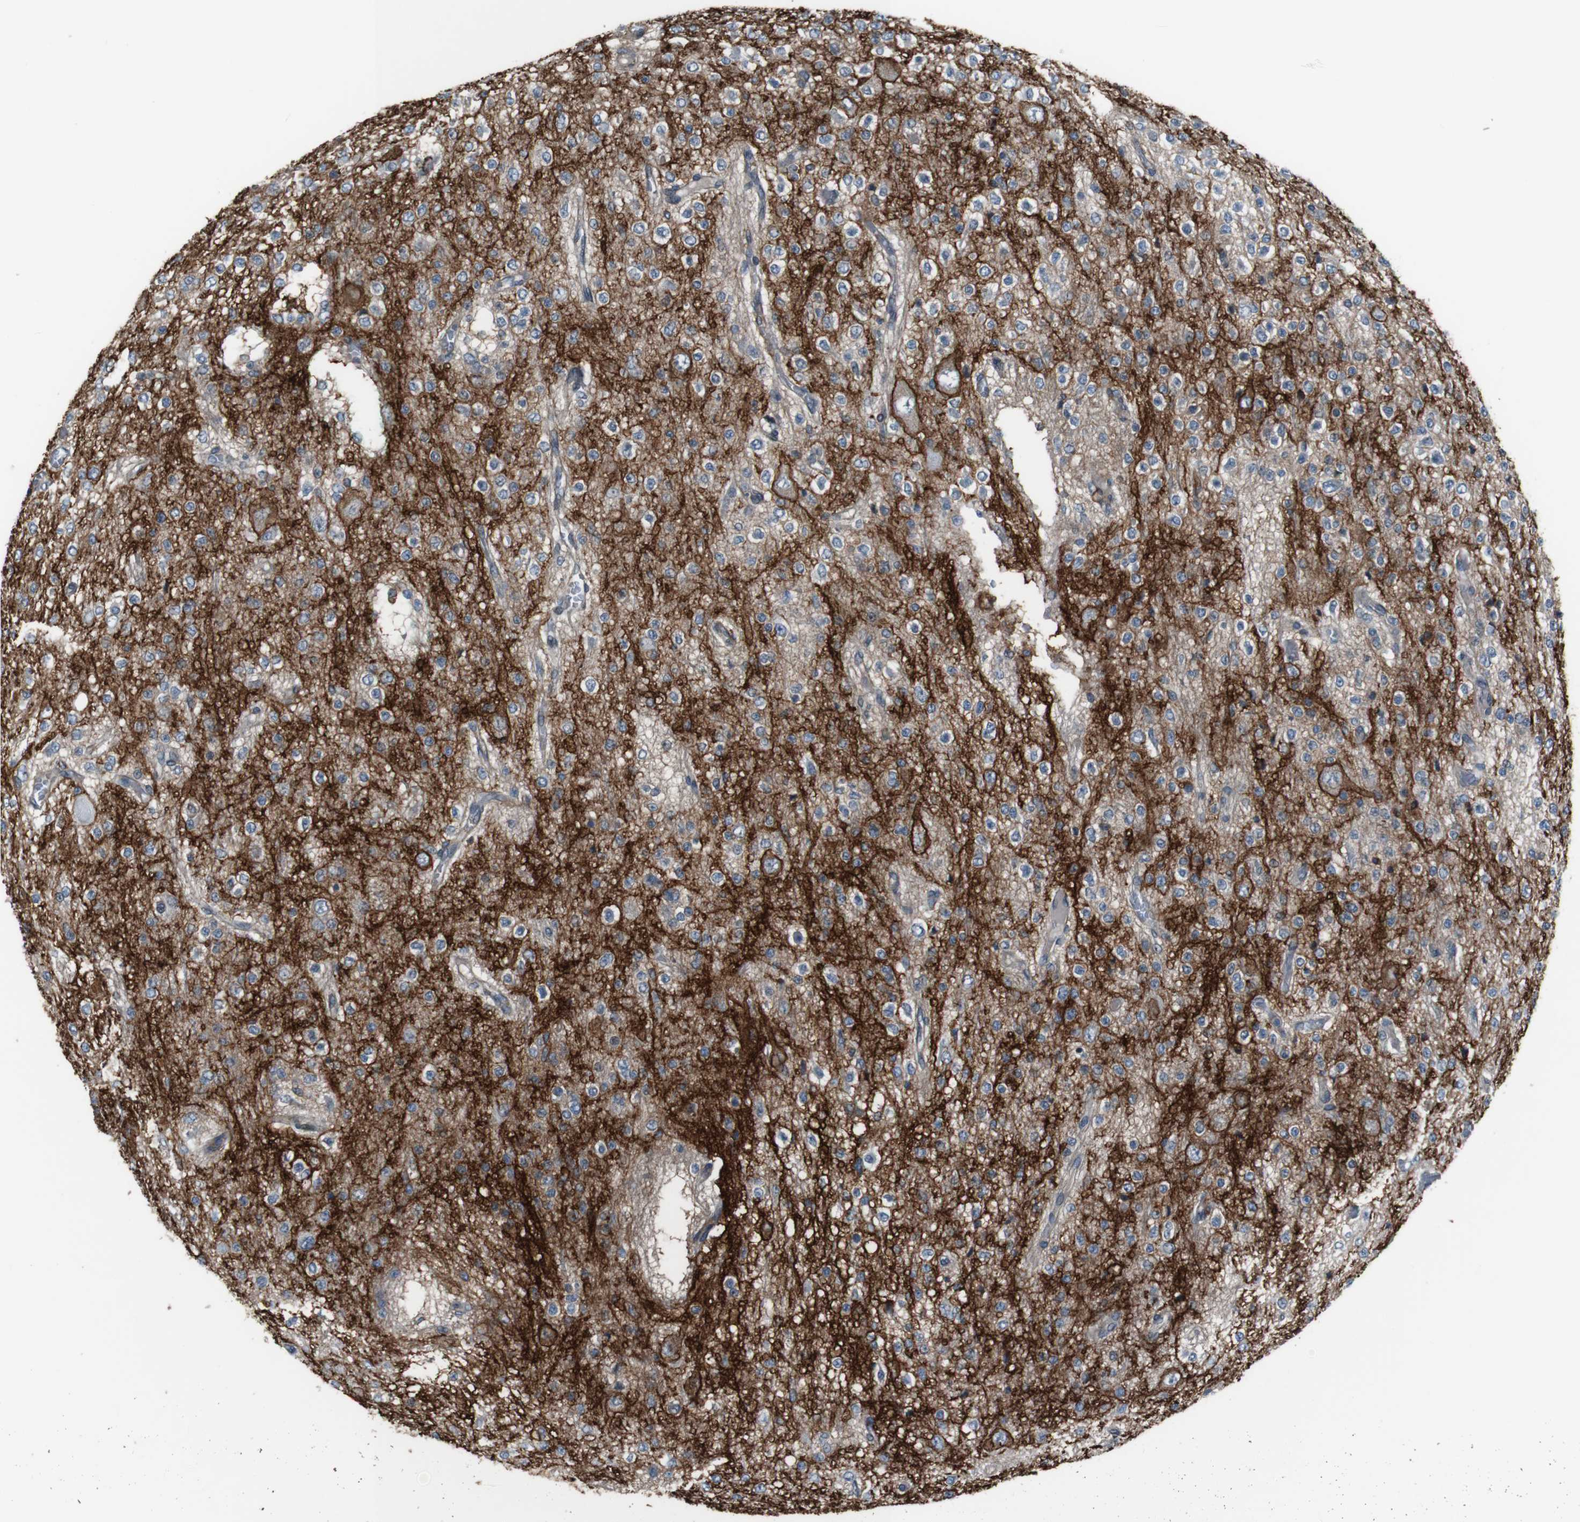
{"staining": {"intensity": "strong", "quantity": "<25%", "location": "cytoplasmic/membranous"}, "tissue": "glioma", "cell_type": "Tumor cells", "image_type": "cancer", "snomed": [{"axis": "morphology", "description": "Glioma, malignant, Low grade"}, {"axis": "topography", "description": "Brain"}], "caption": "Glioma tissue exhibits strong cytoplasmic/membranous expression in approximately <25% of tumor cells, visualized by immunohistochemistry. (brown staining indicates protein expression, while blue staining denotes nuclei).", "gene": "ATP2B1", "patient": {"sex": "male", "age": 38}}